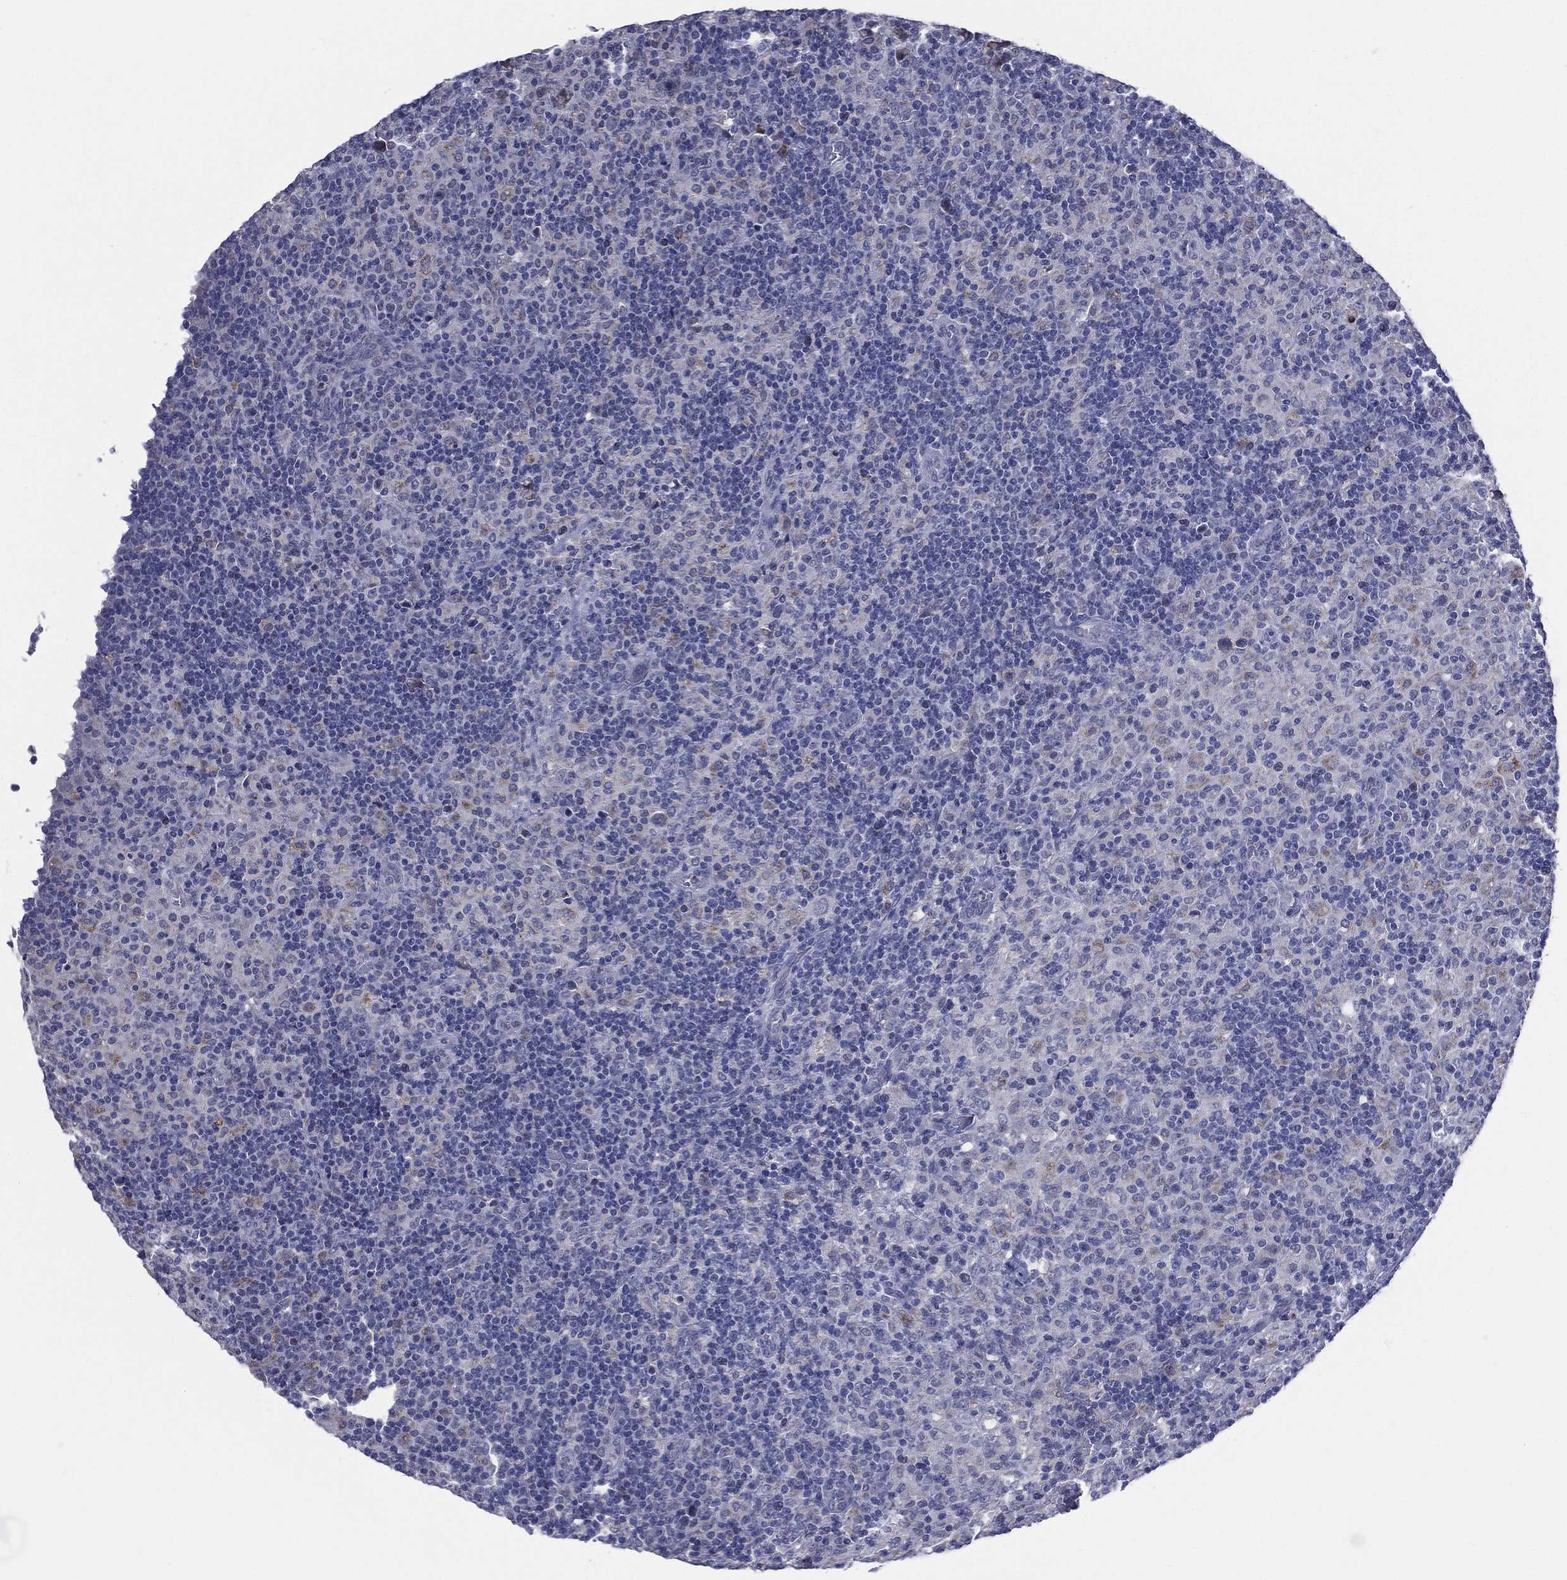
{"staining": {"intensity": "moderate", "quantity": "<25%", "location": "cytoplasmic/membranous"}, "tissue": "lymphoma", "cell_type": "Tumor cells", "image_type": "cancer", "snomed": [{"axis": "morphology", "description": "Hodgkin's disease, NOS"}, {"axis": "topography", "description": "Lymph node"}], "caption": "Lymphoma stained with a brown dye displays moderate cytoplasmic/membranous positive positivity in approximately <25% of tumor cells.", "gene": "AKAP3", "patient": {"sex": "male", "age": 70}}